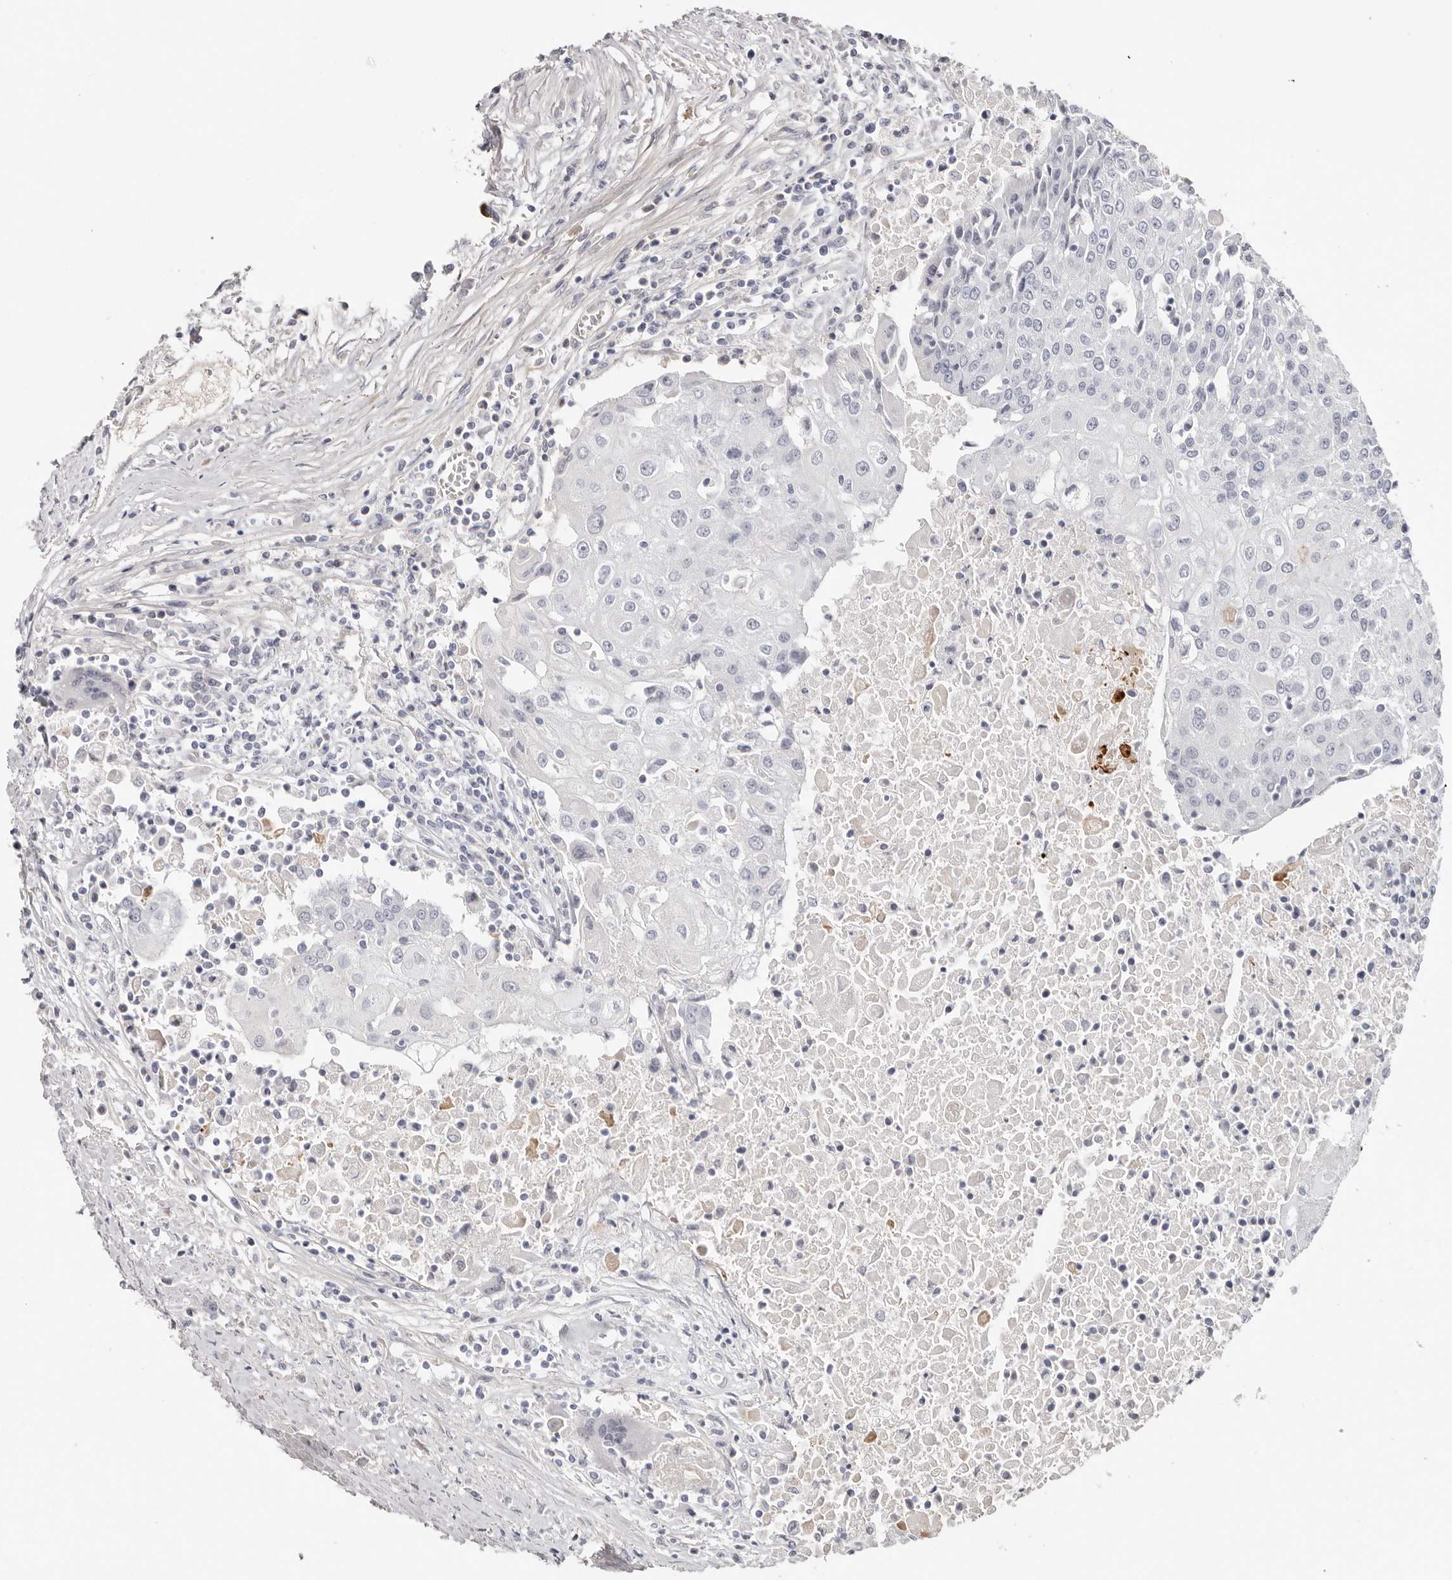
{"staining": {"intensity": "negative", "quantity": "none", "location": "none"}, "tissue": "urothelial cancer", "cell_type": "Tumor cells", "image_type": "cancer", "snomed": [{"axis": "morphology", "description": "Urothelial carcinoma, High grade"}, {"axis": "topography", "description": "Urinary bladder"}], "caption": "There is no significant staining in tumor cells of urothelial carcinoma (high-grade).", "gene": "PKDCC", "patient": {"sex": "female", "age": 85}}